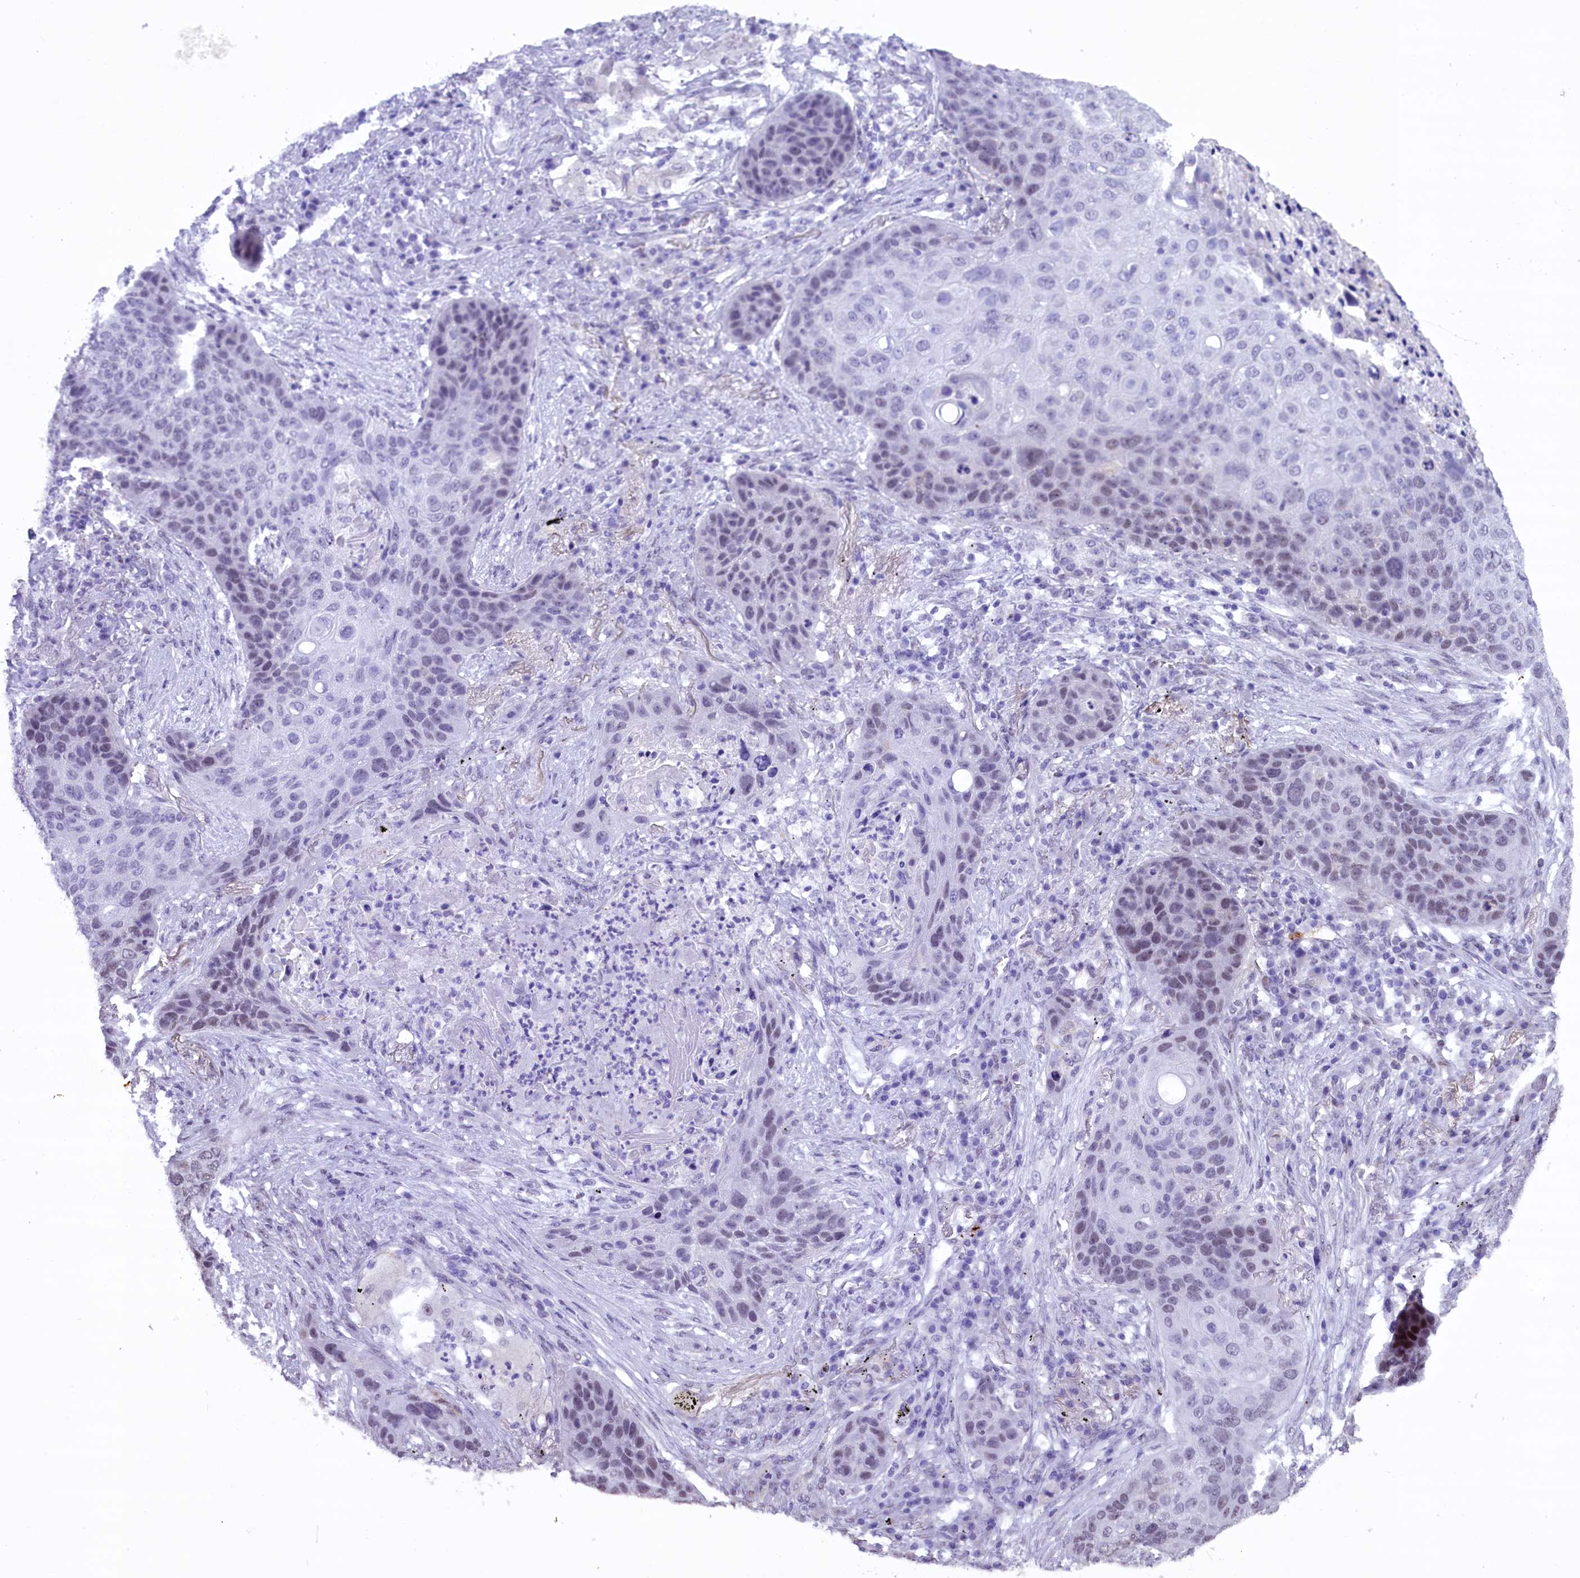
{"staining": {"intensity": "negative", "quantity": "none", "location": "none"}, "tissue": "lung cancer", "cell_type": "Tumor cells", "image_type": "cancer", "snomed": [{"axis": "morphology", "description": "Squamous cell carcinoma, NOS"}, {"axis": "topography", "description": "Lung"}], "caption": "Immunohistochemical staining of lung squamous cell carcinoma exhibits no significant expression in tumor cells.", "gene": "RPS6KB1", "patient": {"sex": "female", "age": 63}}